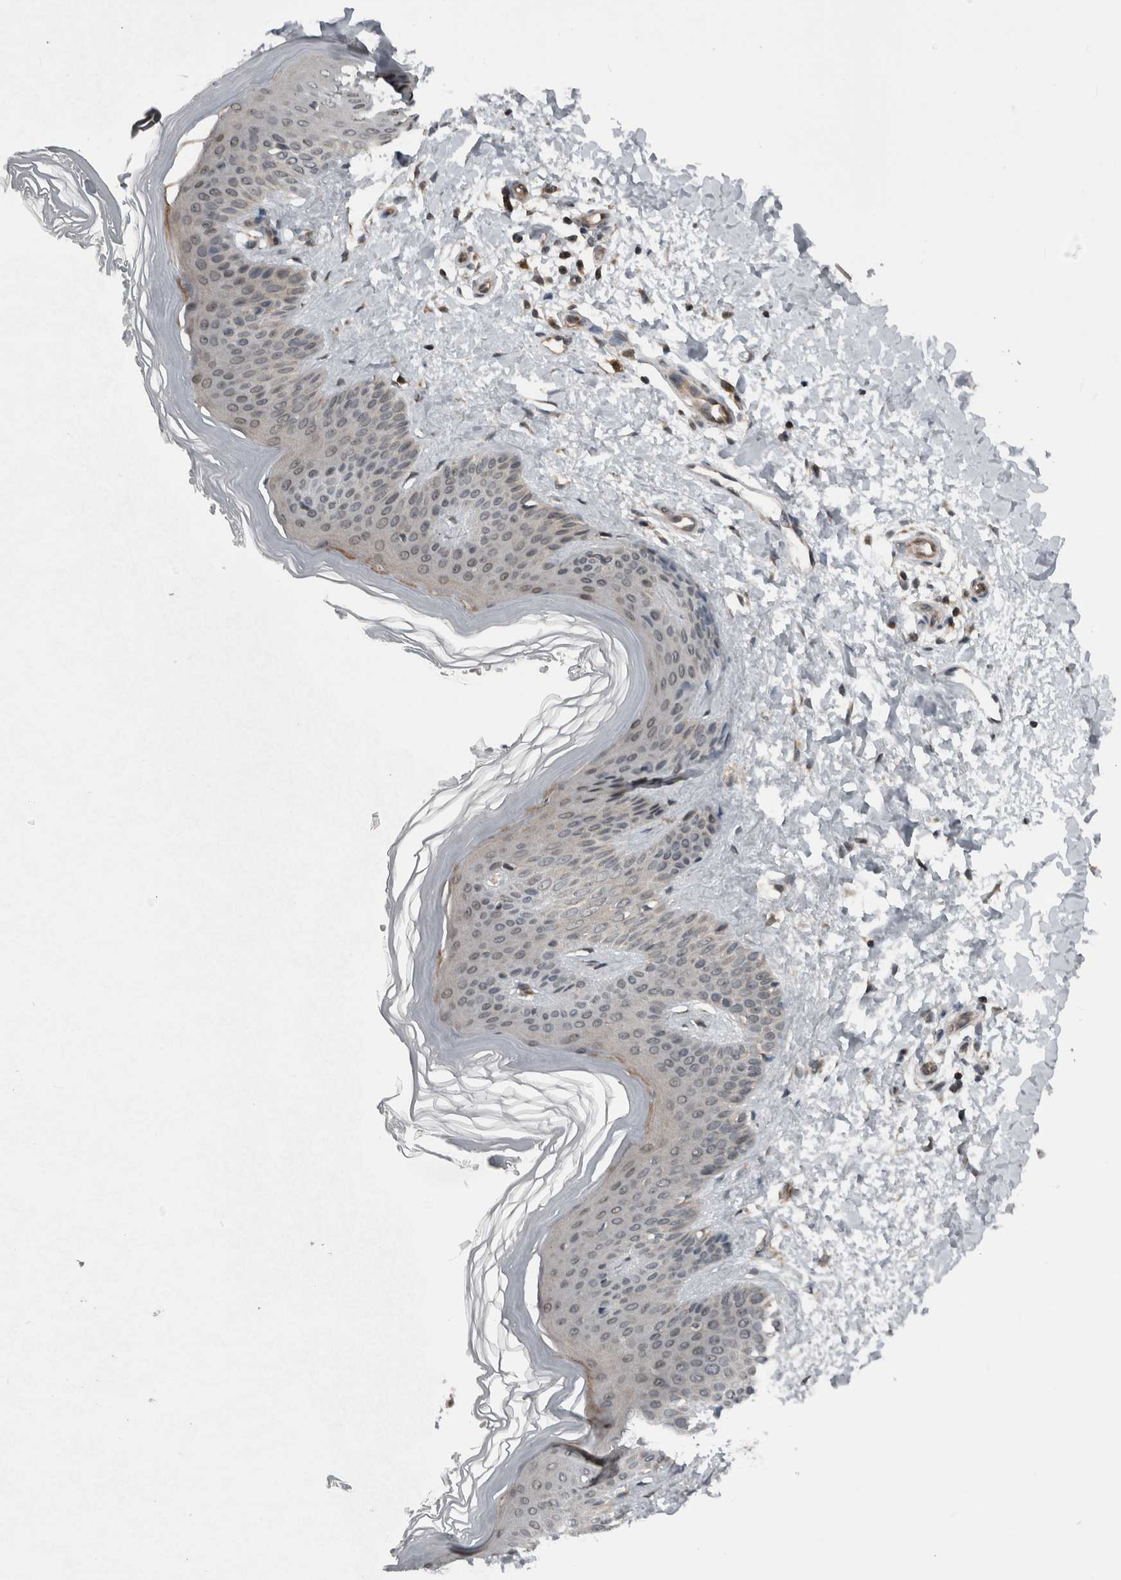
{"staining": {"intensity": "negative", "quantity": "none", "location": "none"}, "tissue": "skin", "cell_type": "Fibroblasts", "image_type": "normal", "snomed": [{"axis": "morphology", "description": "Normal tissue, NOS"}, {"axis": "morphology", "description": "Malignant melanoma, Metastatic site"}, {"axis": "topography", "description": "Skin"}], "caption": "Immunohistochemistry photomicrograph of unremarkable skin stained for a protein (brown), which shows no staining in fibroblasts. (Stains: DAB IHC with hematoxylin counter stain, Microscopy: brightfield microscopy at high magnification).", "gene": "ENY2", "patient": {"sex": "male", "age": 41}}